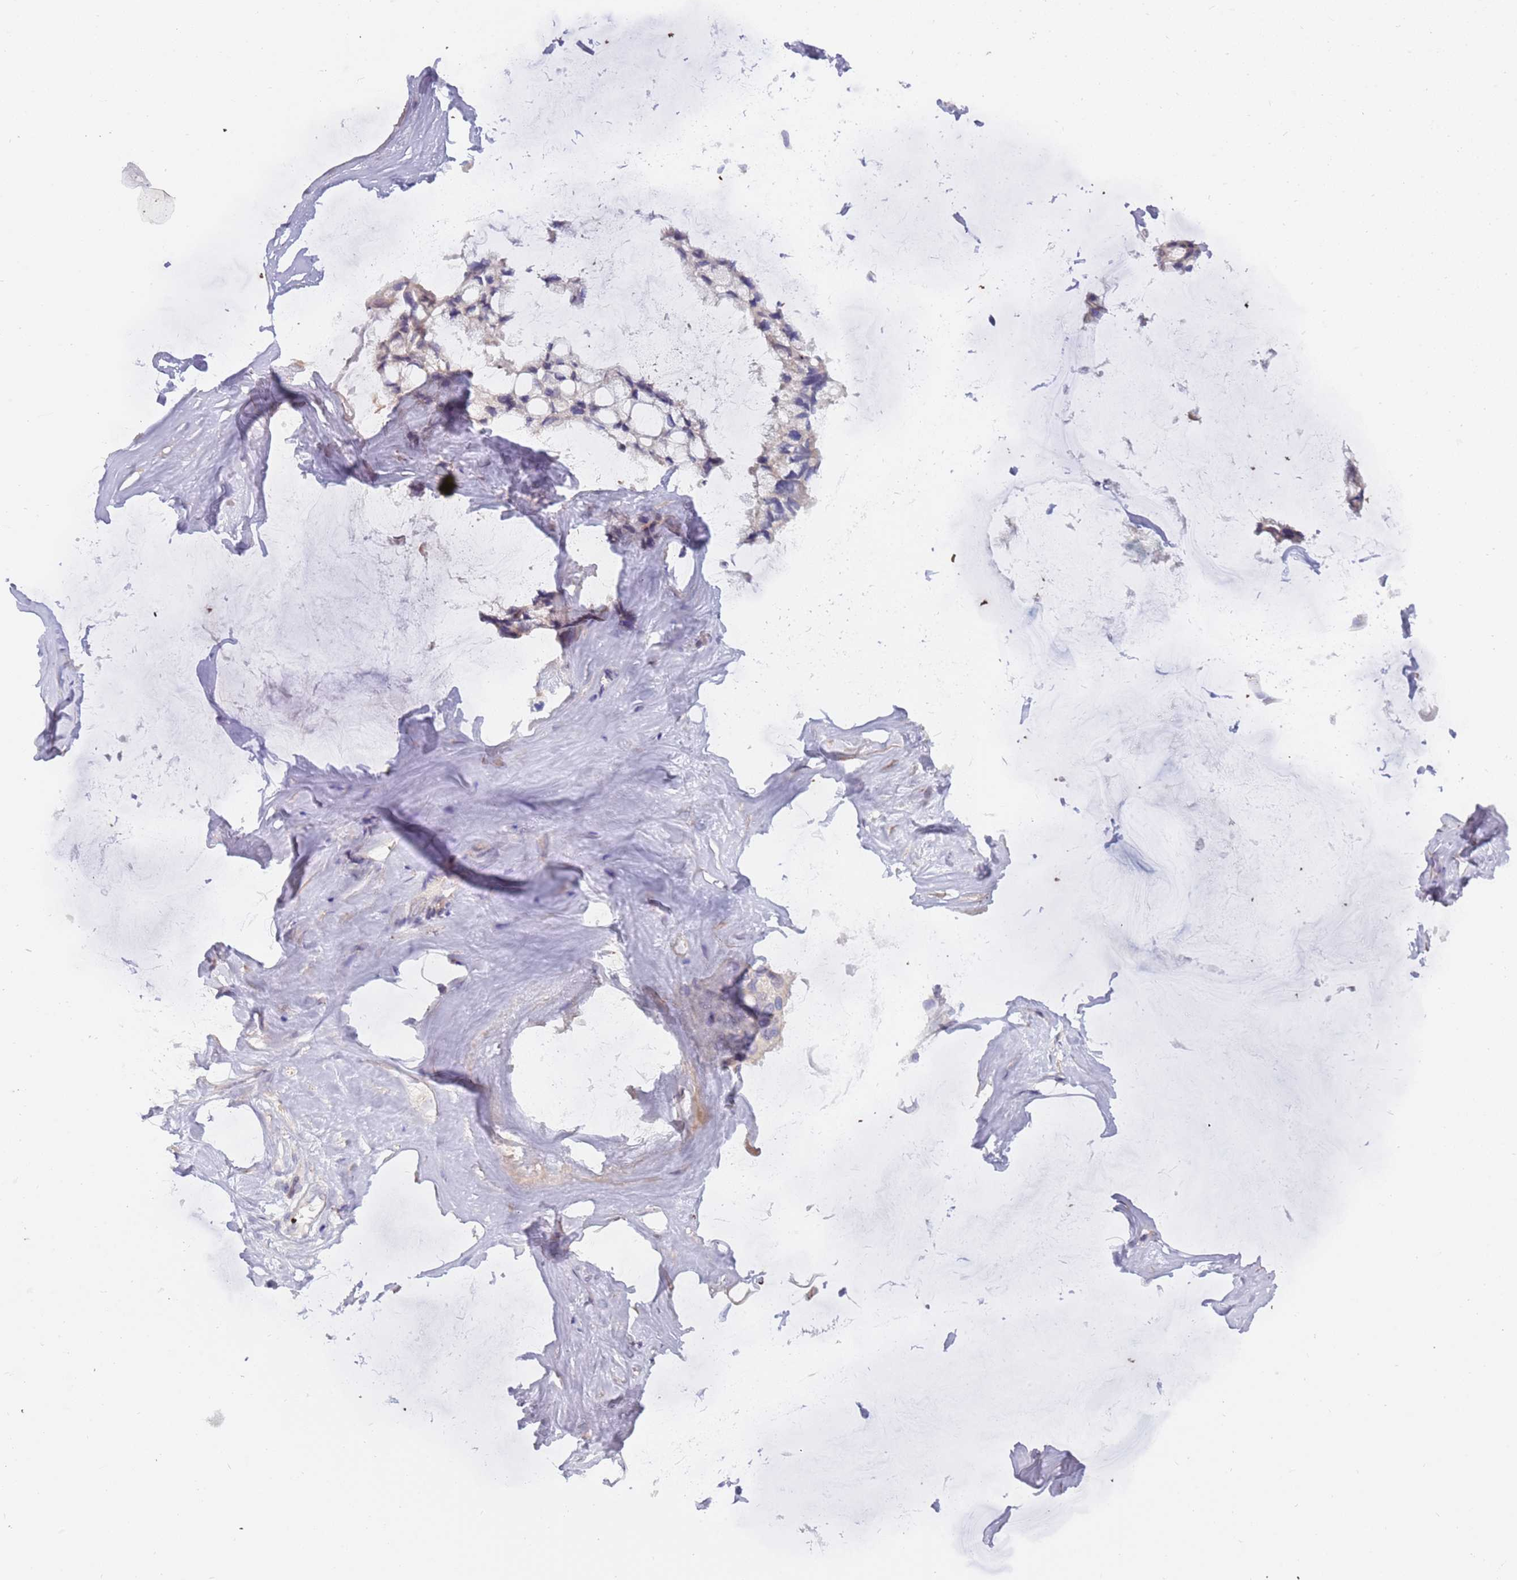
{"staining": {"intensity": "negative", "quantity": "none", "location": "none"}, "tissue": "ovarian cancer", "cell_type": "Tumor cells", "image_type": "cancer", "snomed": [{"axis": "morphology", "description": "Cystadenocarcinoma, mucinous, NOS"}, {"axis": "topography", "description": "Ovary"}], "caption": "Image shows no significant protein positivity in tumor cells of ovarian mucinous cystadenocarcinoma.", "gene": "ZNF746", "patient": {"sex": "female", "age": 39}}